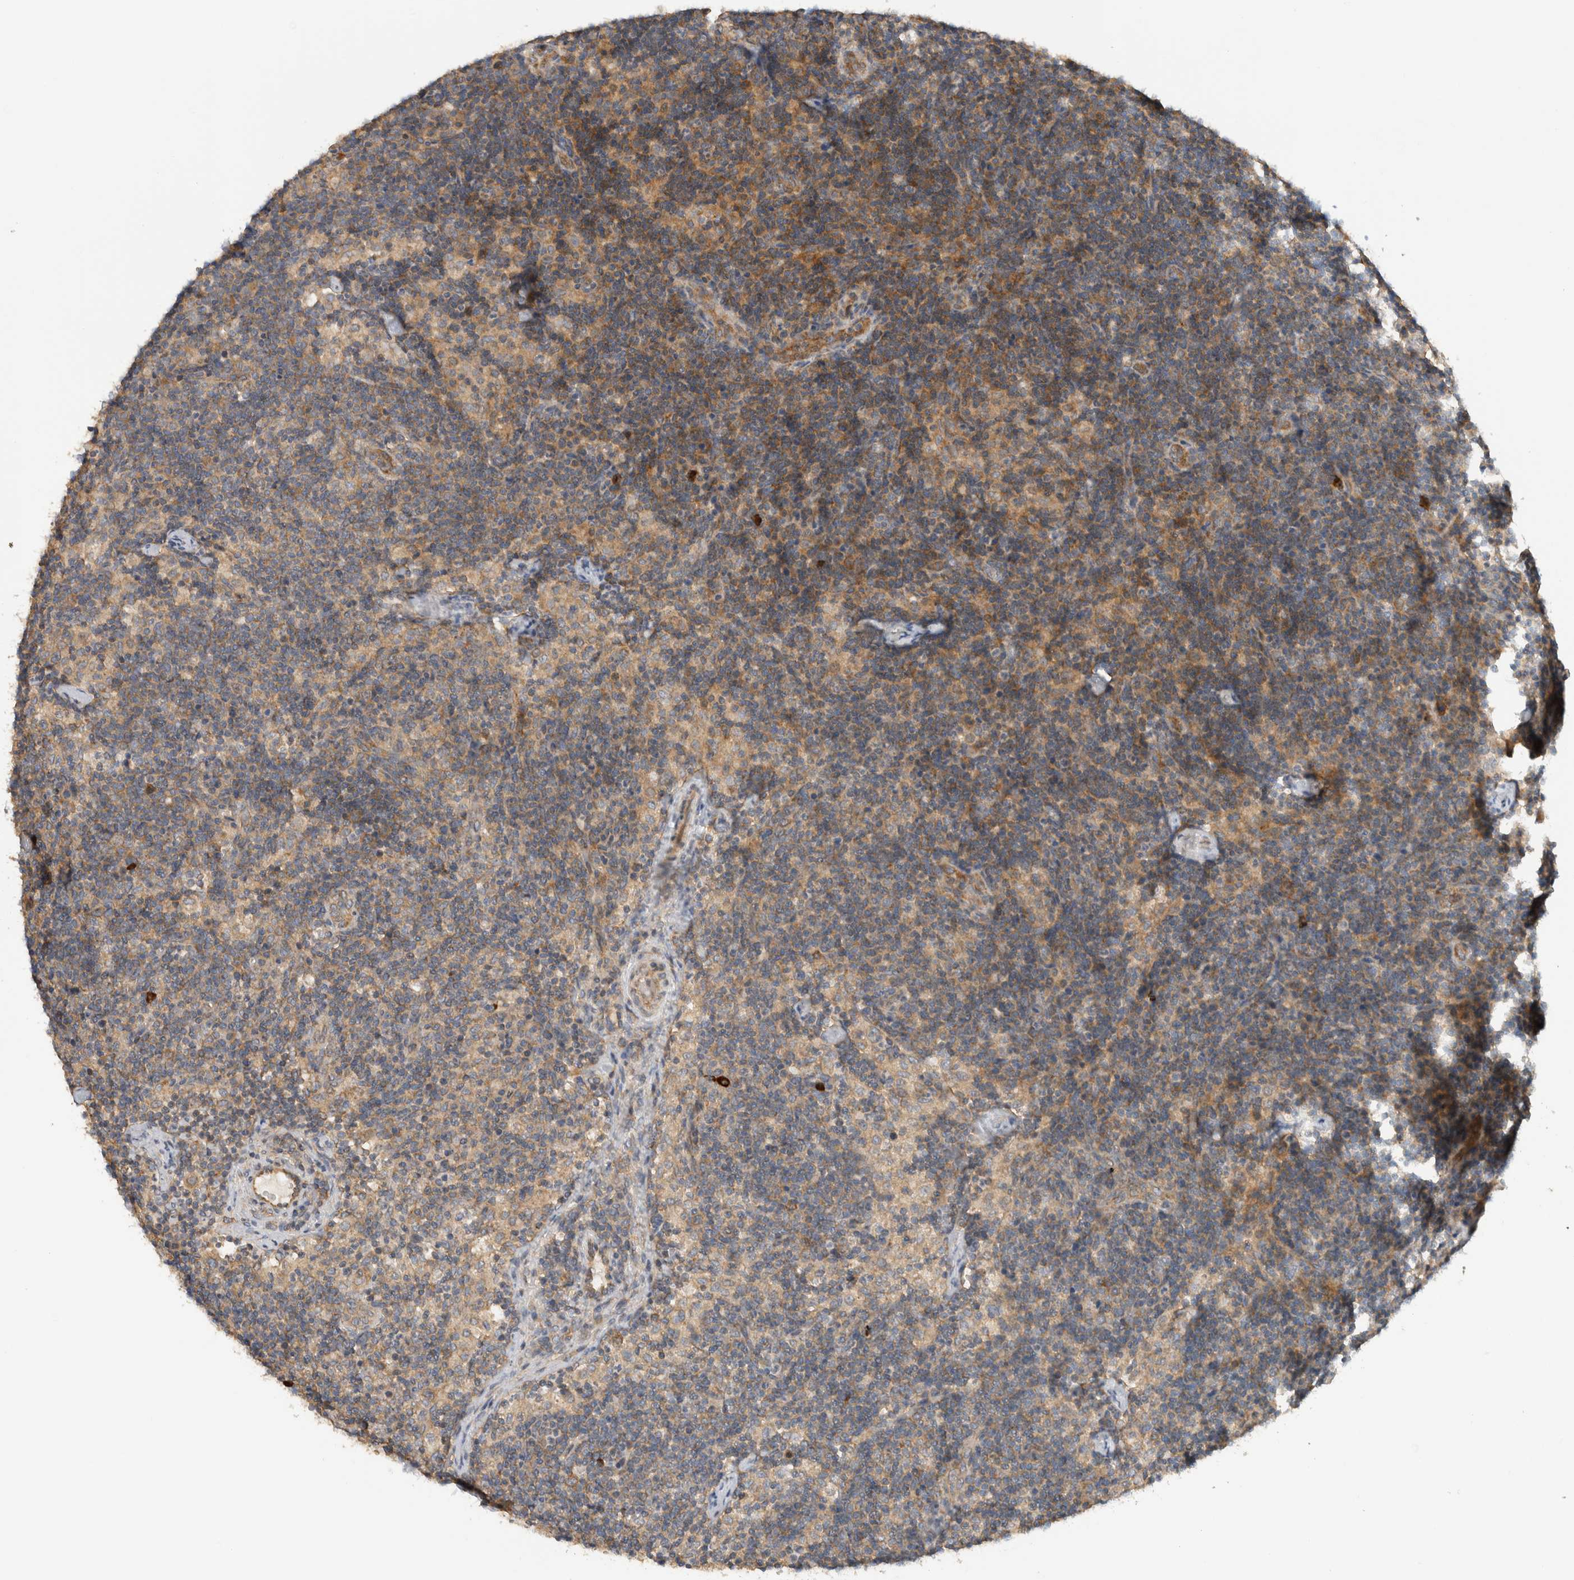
{"staining": {"intensity": "weak", "quantity": "25%-75%", "location": "cytoplasmic/membranous"}, "tissue": "lymph node", "cell_type": "Germinal center cells", "image_type": "normal", "snomed": [{"axis": "morphology", "description": "Normal tissue, NOS"}, {"axis": "topography", "description": "Lymph node"}], "caption": "Unremarkable lymph node reveals weak cytoplasmic/membranous staining in approximately 25%-75% of germinal center cells.", "gene": "PUM1", "patient": {"sex": "female", "age": 22}}